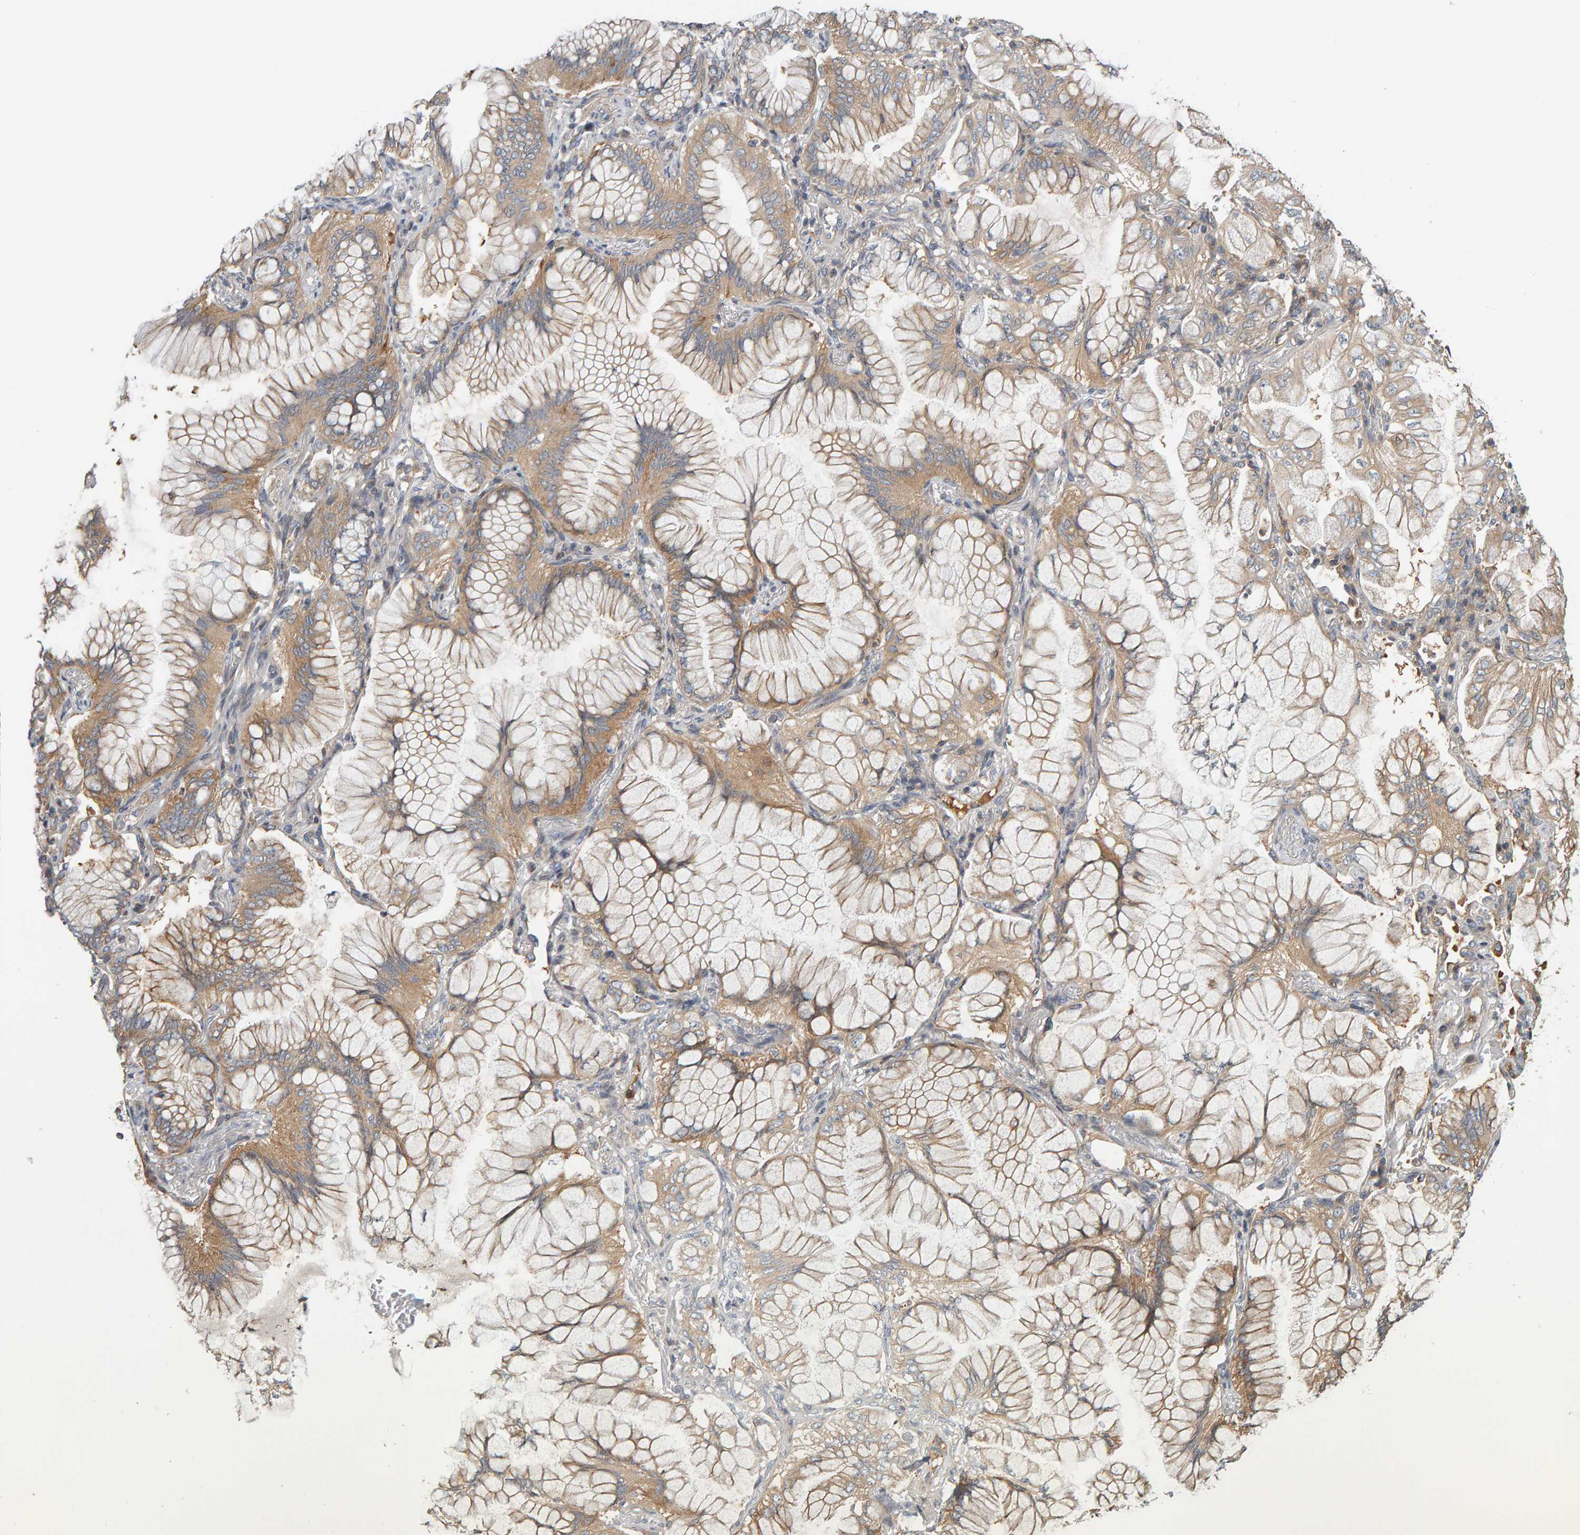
{"staining": {"intensity": "moderate", "quantity": ">75%", "location": "cytoplasmic/membranous"}, "tissue": "lung cancer", "cell_type": "Tumor cells", "image_type": "cancer", "snomed": [{"axis": "morphology", "description": "Adenocarcinoma, NOS"}, {"axis": "topography", "description": "Lung"}], "caption": "Immunohistochemical staining of adenocarcinoma (lung) shows moderate cytoplasmic/membranous protein staining in about >75% of tumor cells.", "gene": "C9orf72", "patient": {"sex": "female", "age": 70}}